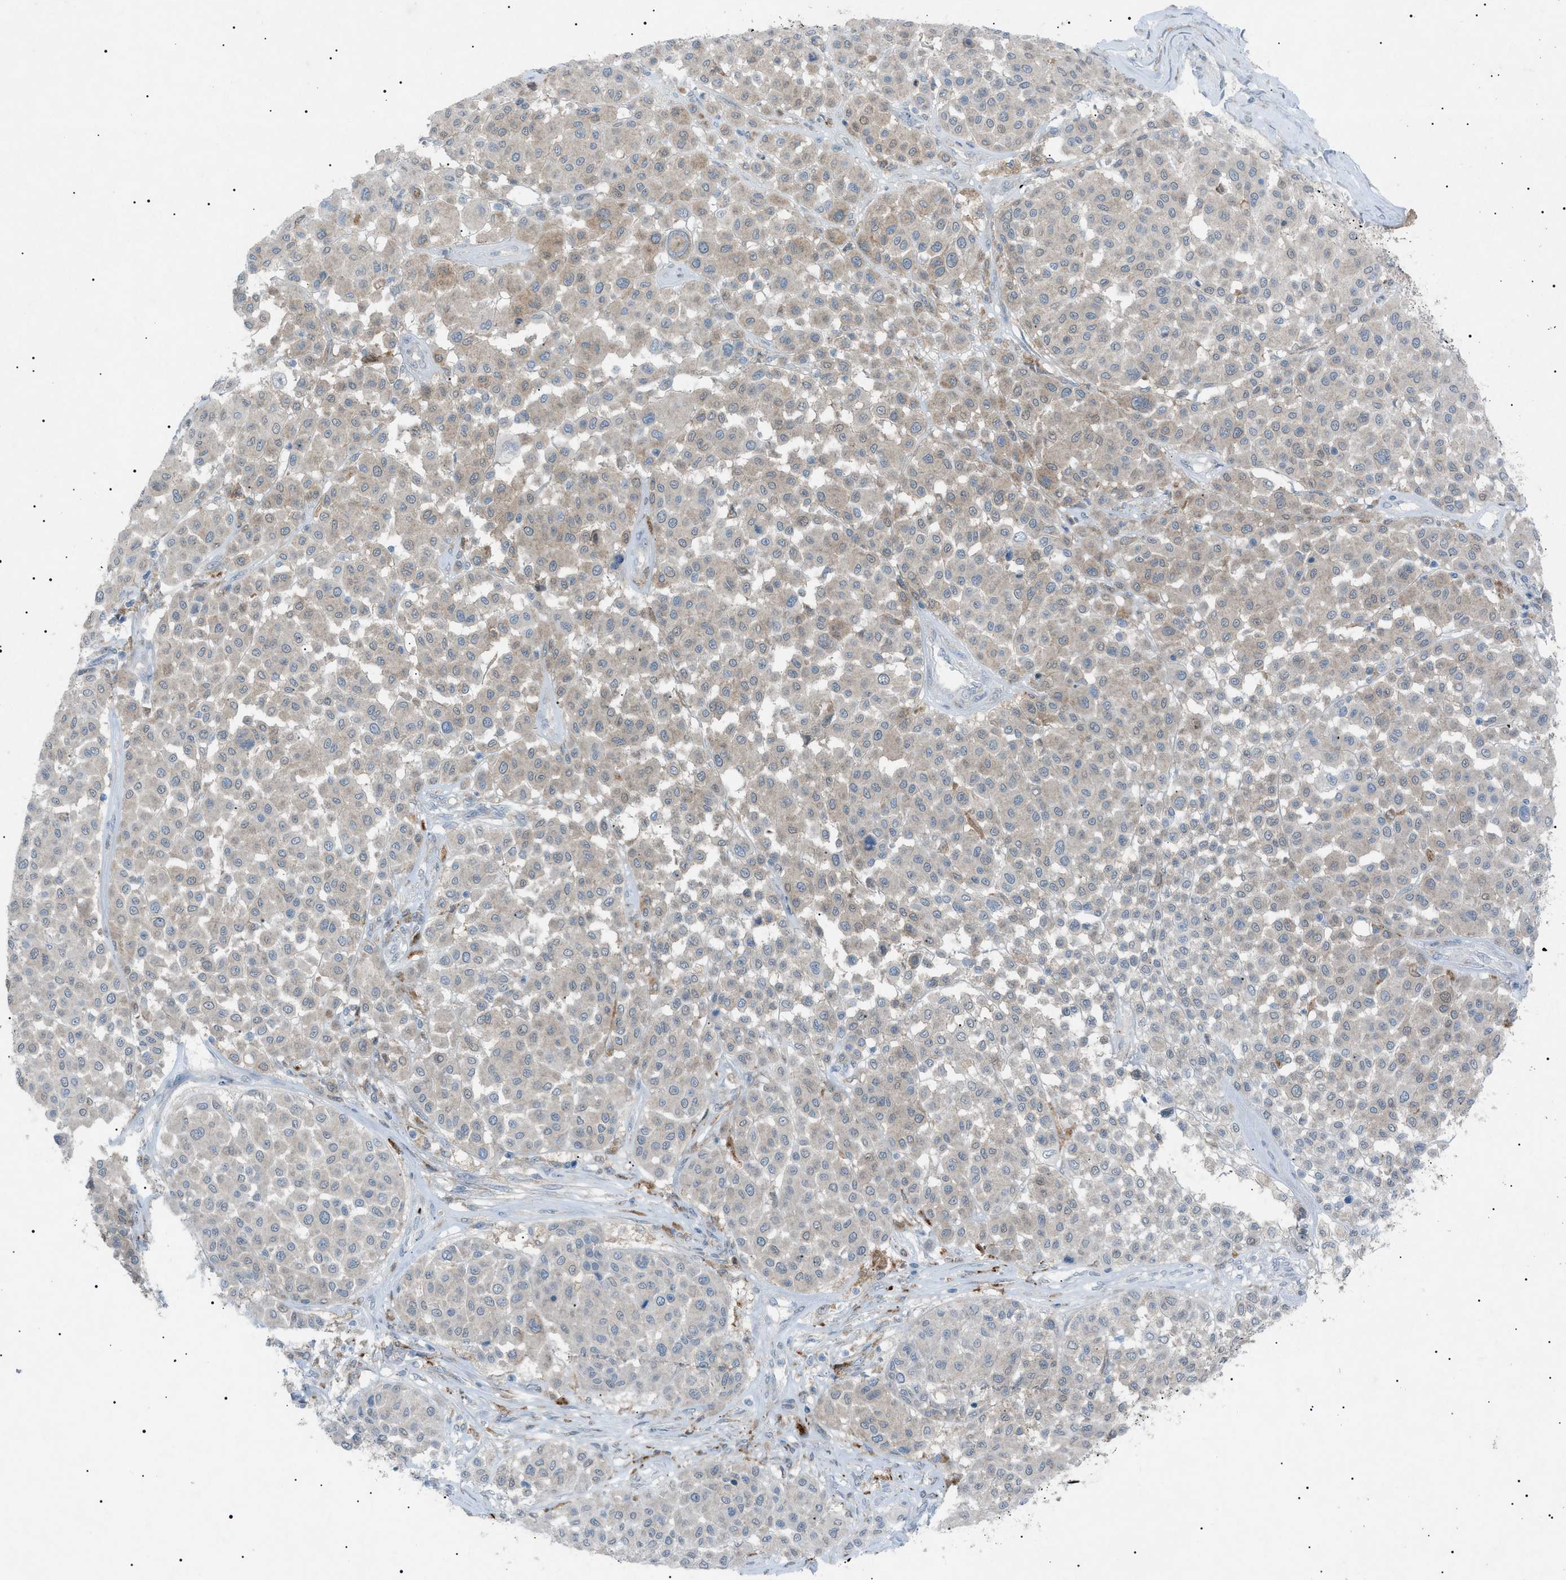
{"staining": {"intensity": "weak", "quantity": "25%-75%", "location": "cytoplasmic/membranous"}, "tissue": "melanoma", "cell_type": "Tumor cells", "image_type": "cancer", "snomed": [{"axis": "morphology", "description": "Malignant melanoma, Metastatic site"}, {"axis": "topography", "description": "Soft tissue"}], "caption": "Approximately 25%-75% of tumor cells in human melanoma demonstrate weak cytoplasmic/membranous protein positivity as visualized by brown immunohistochemical staining.", "gene": "BTK", "patient": {"sex": "male", "age": 41}}